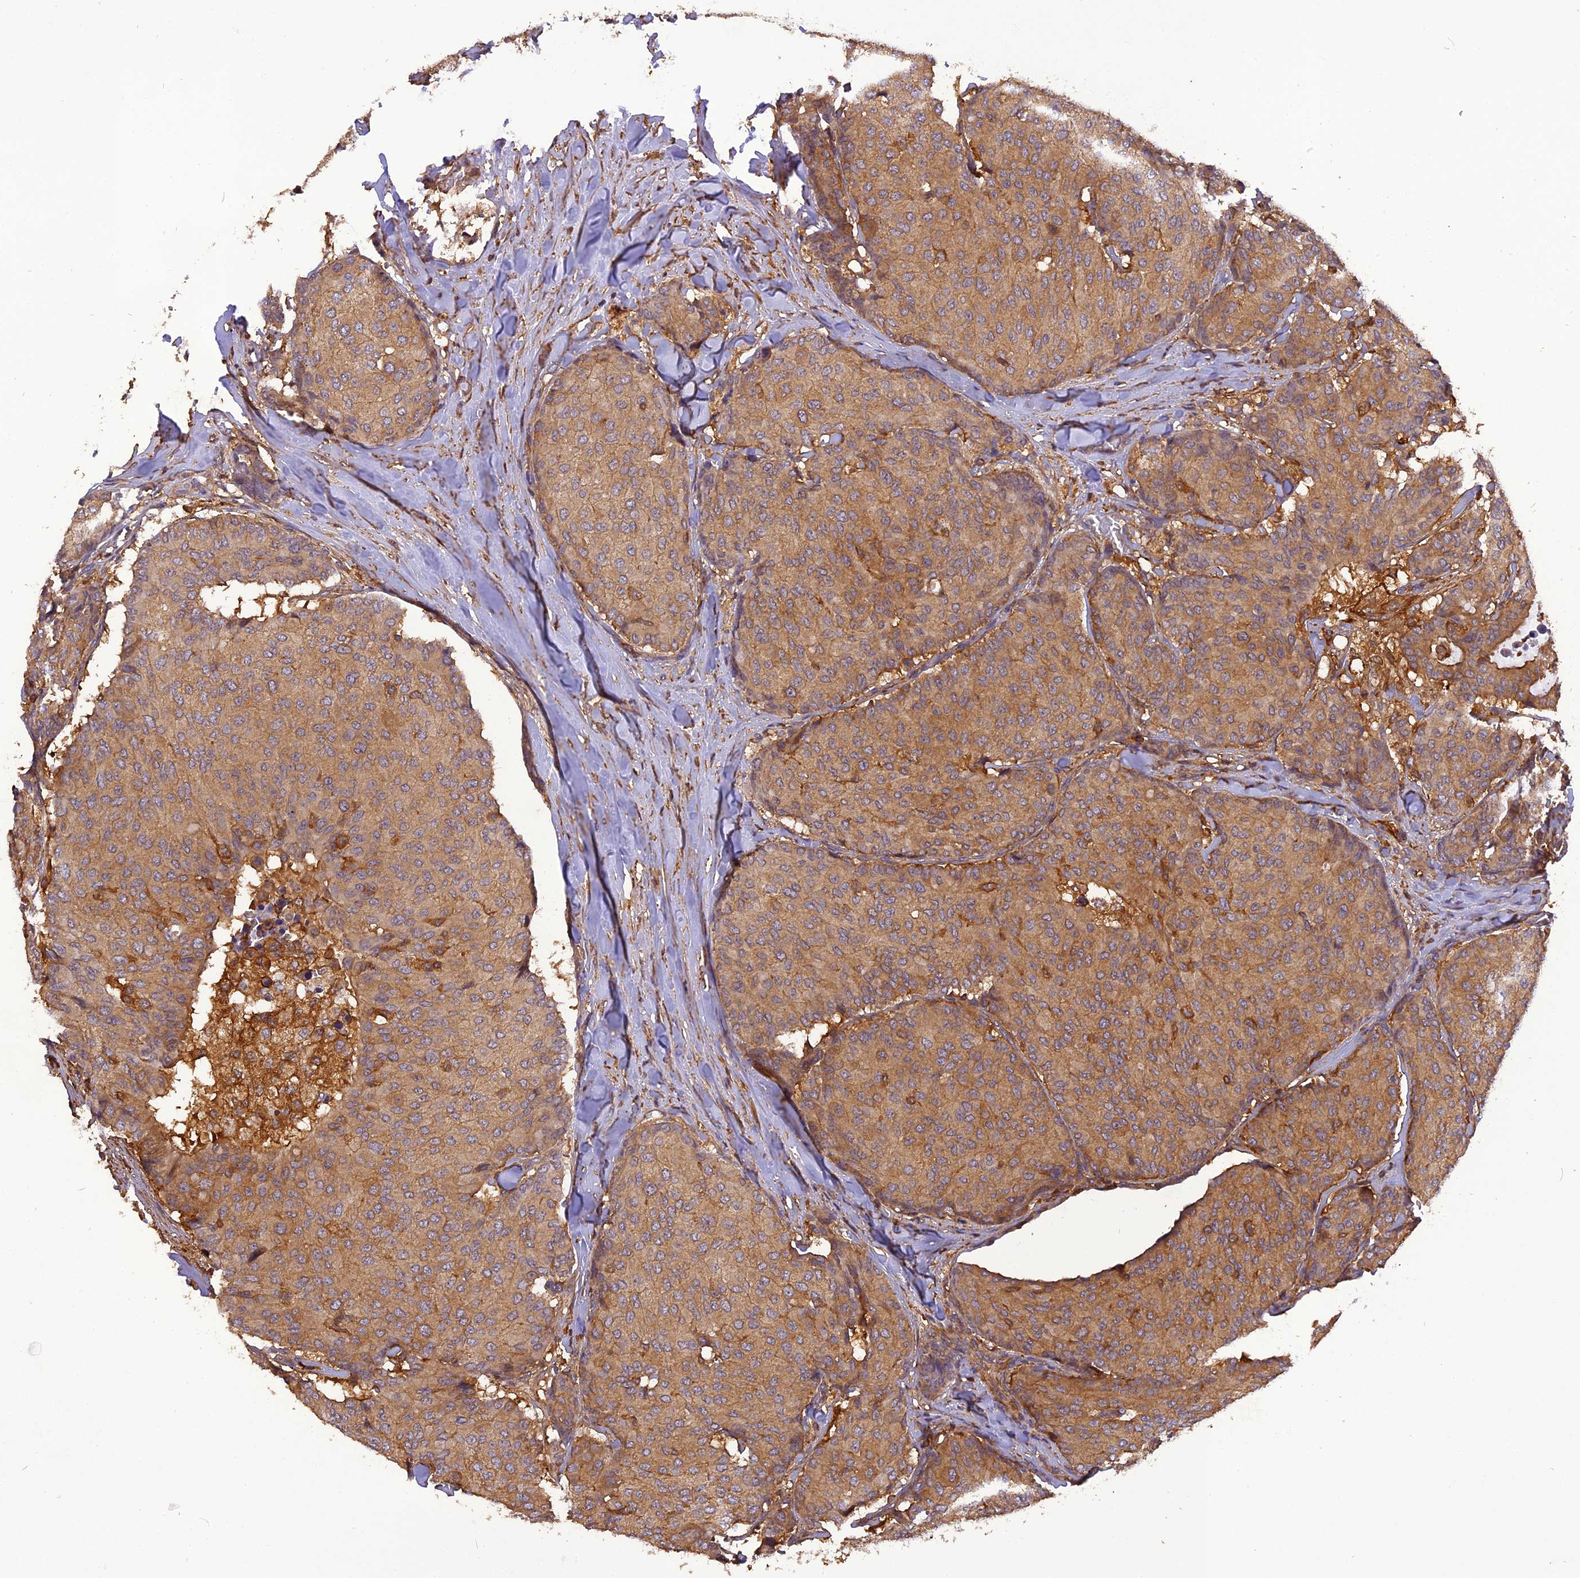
{"staining": {"intensity": "moderate", "quantity": ">75%", "location": "cytoplasmic/membranous"}, "tissue": "breast cancer", "cell_type": "Tumor cells", "image_type": "cancer", "snomed": [{"axis": "morphology", "description": "Duct carcinoma"}, {"axis": "topography", "description": "Breast"}], "caption": "Immunohistochemical staining of human breast invasive ductal carcinoma demonstrates medium levels of moderate cytoplasmic/membranous positivity in about >75% of tumor cells. (IHC, brightfield microscopy, high magnification).", "gene": "STOML1", "patient": {"sex": "female", "age": 75}}